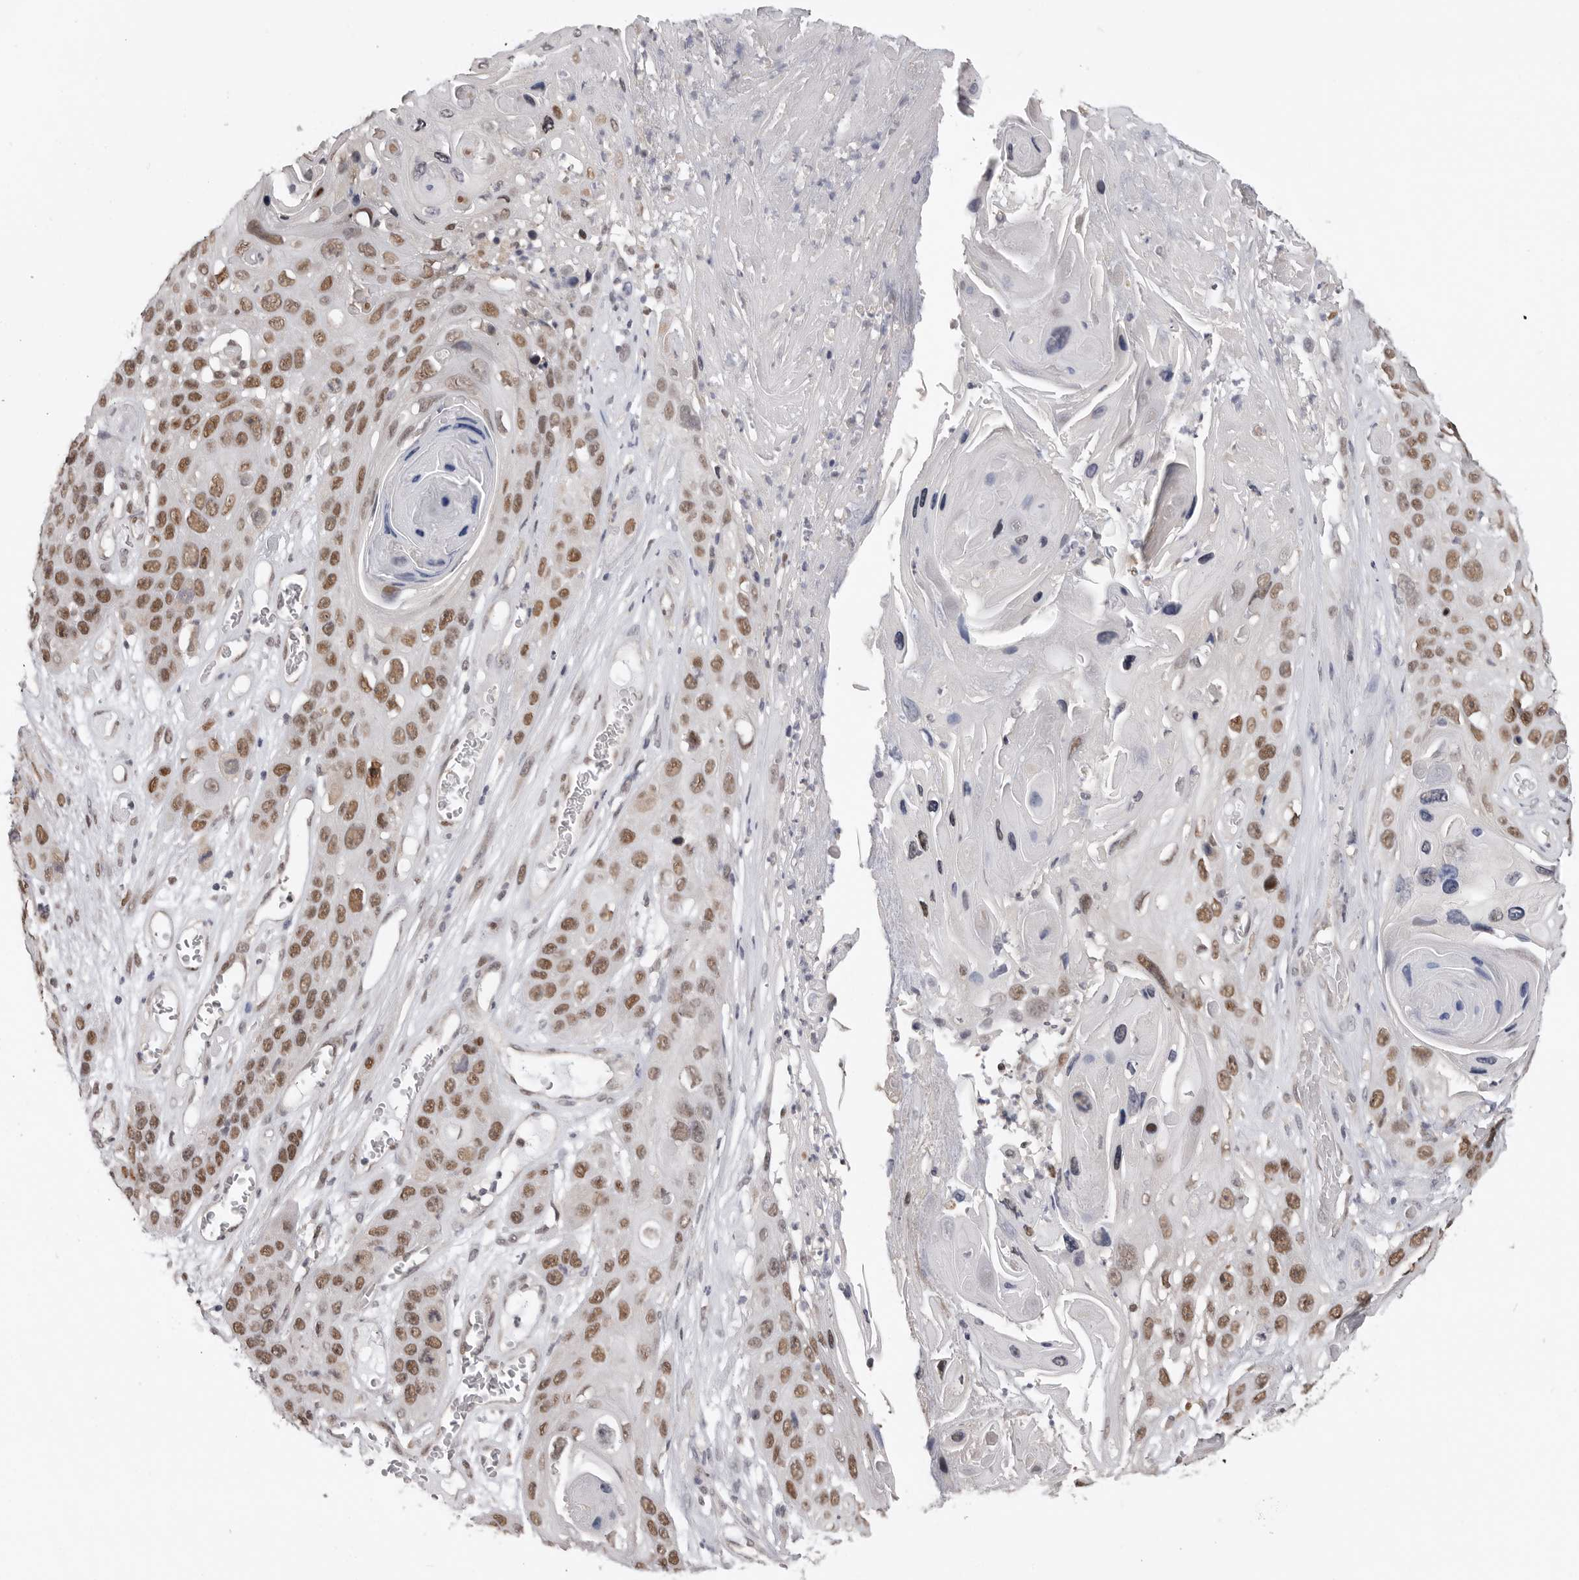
{"staining": {"intensity": "moderate", "quantity": ">75%", "location": "nuclear"}, "tissue": "skin cancer", "cell_type": "Tumor cells", "image_type": "cancer", "snomed": [{"axis": "morphology", "description": "Squamous cell carcinoma, NOS"}, {"axis": "topography", "description": "Skin"}], "caption": "Skin cancer (squamous cell carcinoma) stained with DAB (3,3'-diaminobenzidine) immunohistochemistry demonstrates medium levels of moderate nuclear staining in approximately >75% of tumor cells. (DAB IHC, brown staining for protein, blue staining for nuclei).", "gene": "SMARCC1", "patient": {"sex": "male", "age": 55}}